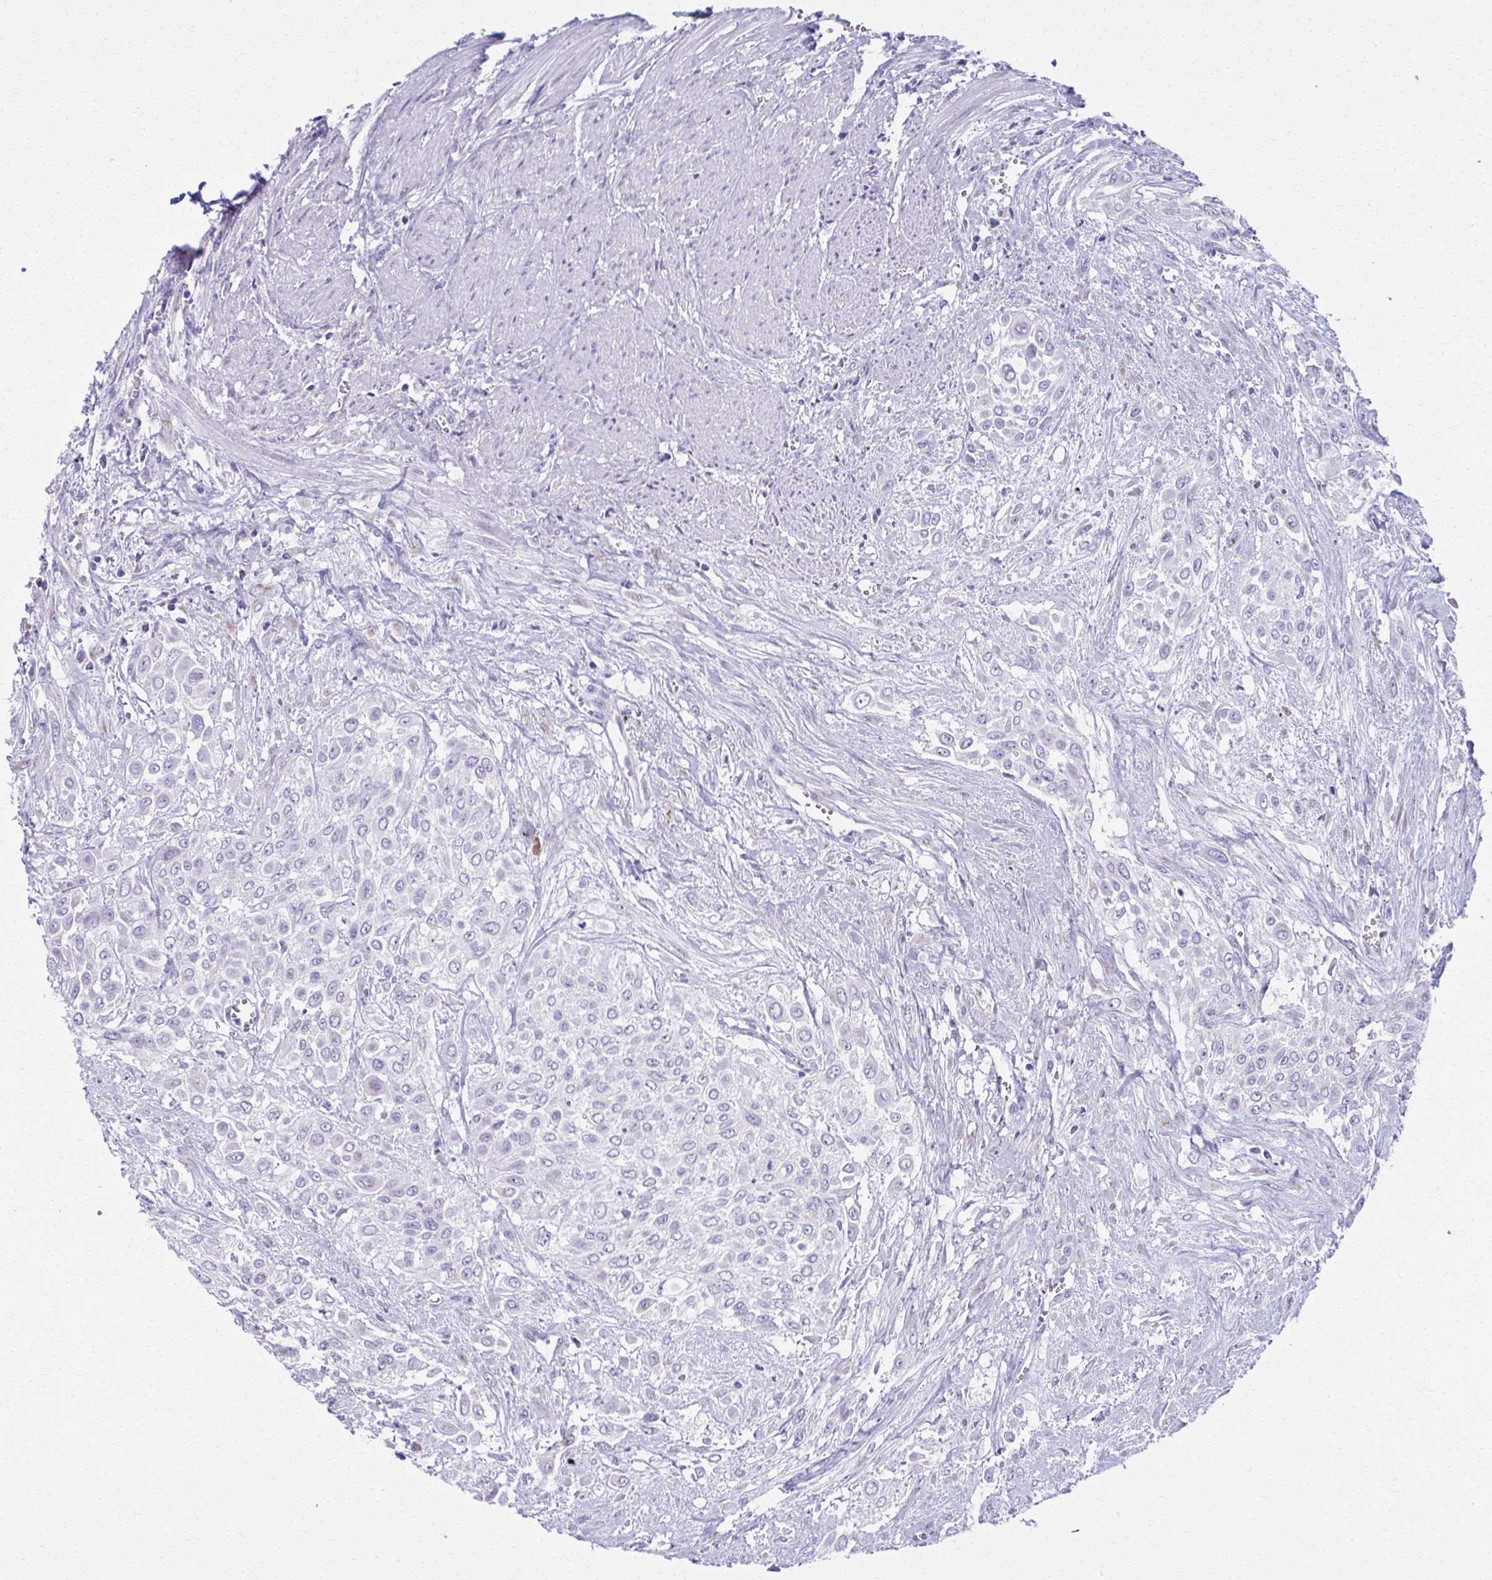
{"staining": {"intensity": "negative", "quantity": "none", "location": "none"}, "tissue": "urothelial cancer", "cell_type": "Tumor cells", "image_type": "cancer", "snomed": [{"axis": "morphology", "description": "Urothelial carcinoma, High grade"}, {"axis": "topography", "description": "Urinary bladder"}], "caption": "Tumor cells are negative for brown protein staining in high-grade urothelial carcinoma.", "gene": "SCLY", "patient": {"sex": "male", "age": 57}}